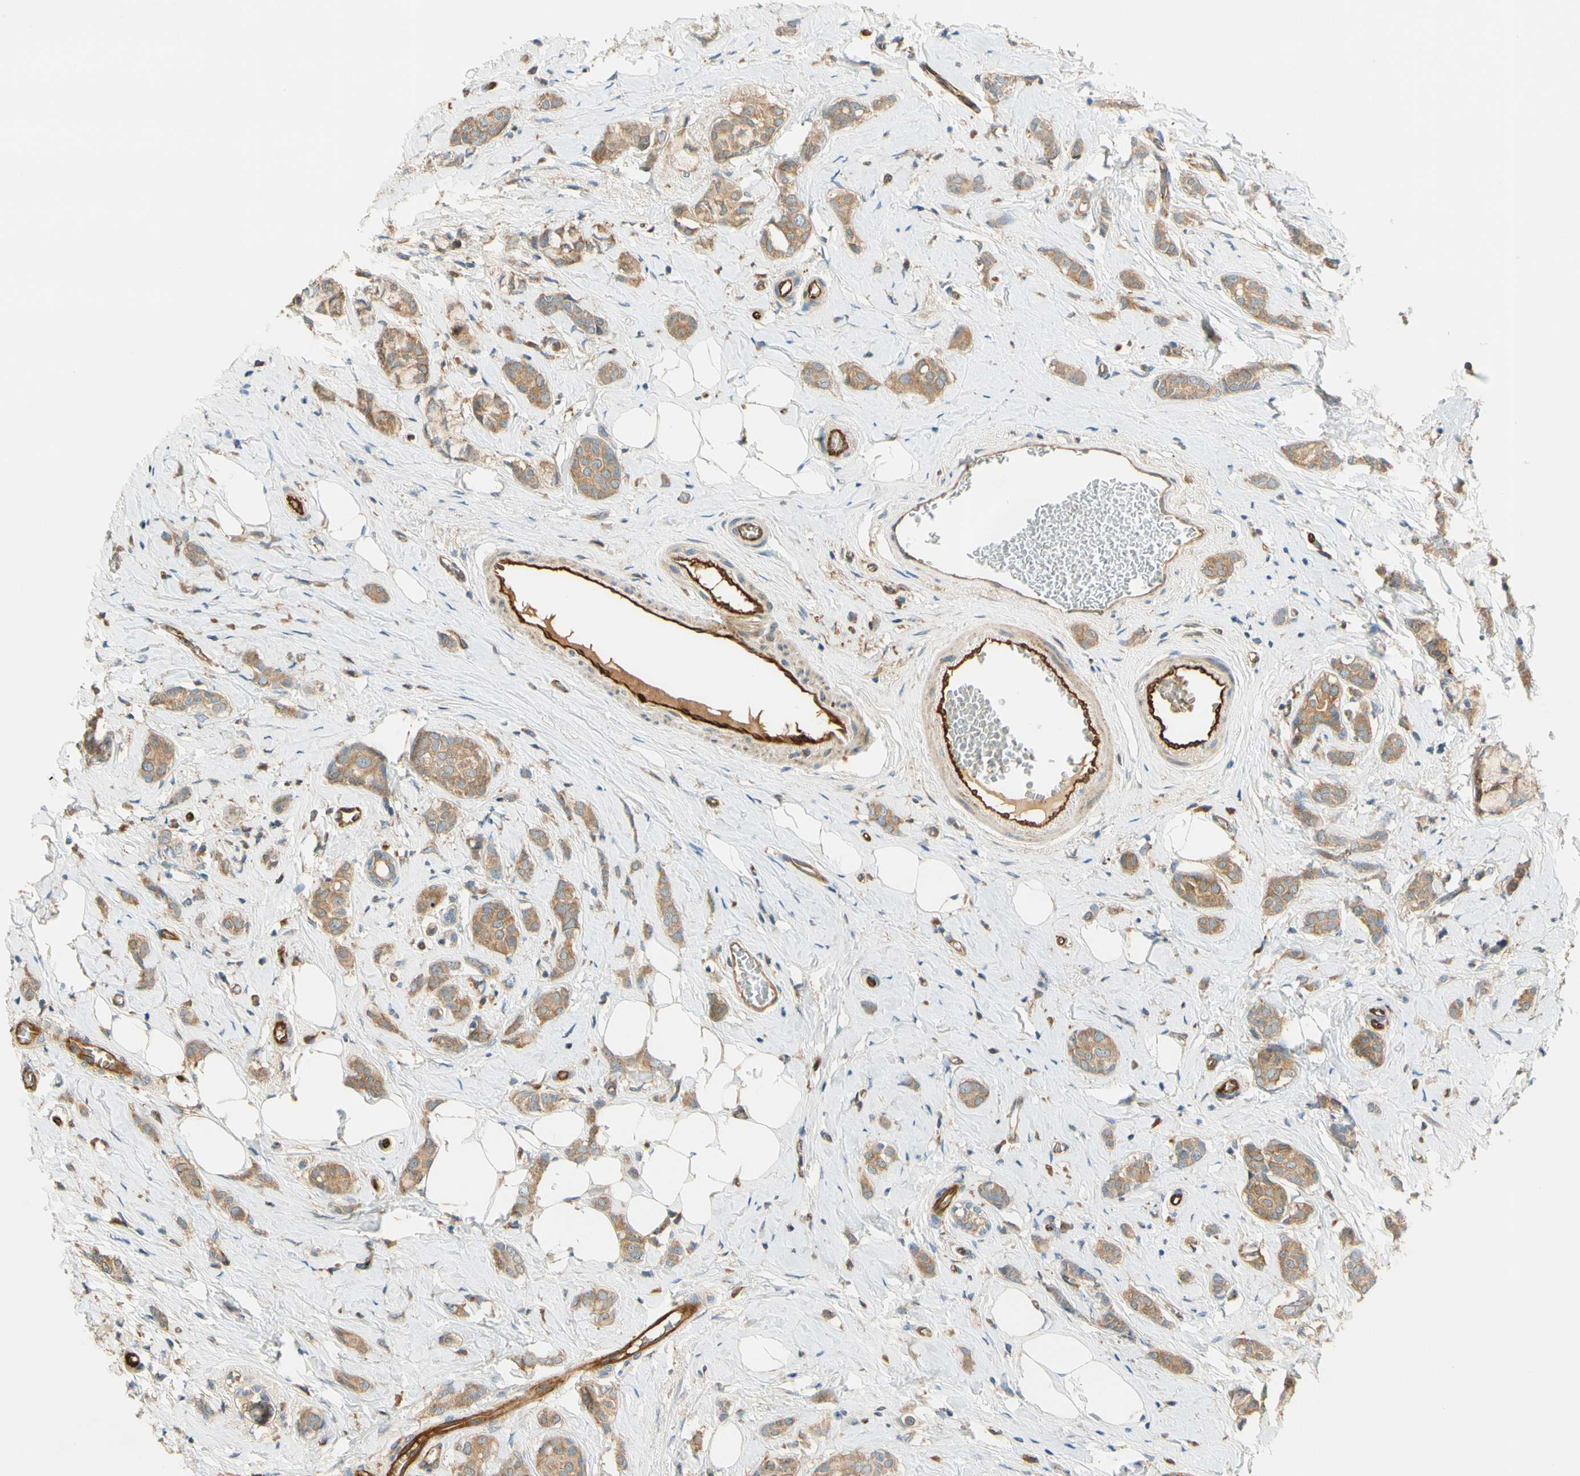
{"staining": {"intensity": "moderate", "quantity": ">75%", "location": "cytoplasmic/membranous"}, "tissue": "breast cancer", "cell_type": "Tumor cells", "image_type": "cancer", "snomed": [{"axis": "morphology", "description": "Lobular carcinoma"}, {"axis": "topography", "description": "Breast"}], "caption": "IHC histopathology image of neoplastic tissue: human breast cancer stained using immunohistochemistry displays medium levels of moderate protein expression localized specifically in the cytoplasmic/membranous of tumor cells, appearing as a cytoplasmic/membranous brown color.", "gene": "PARP14", "patient": {"sex": "female", "age": 60}}